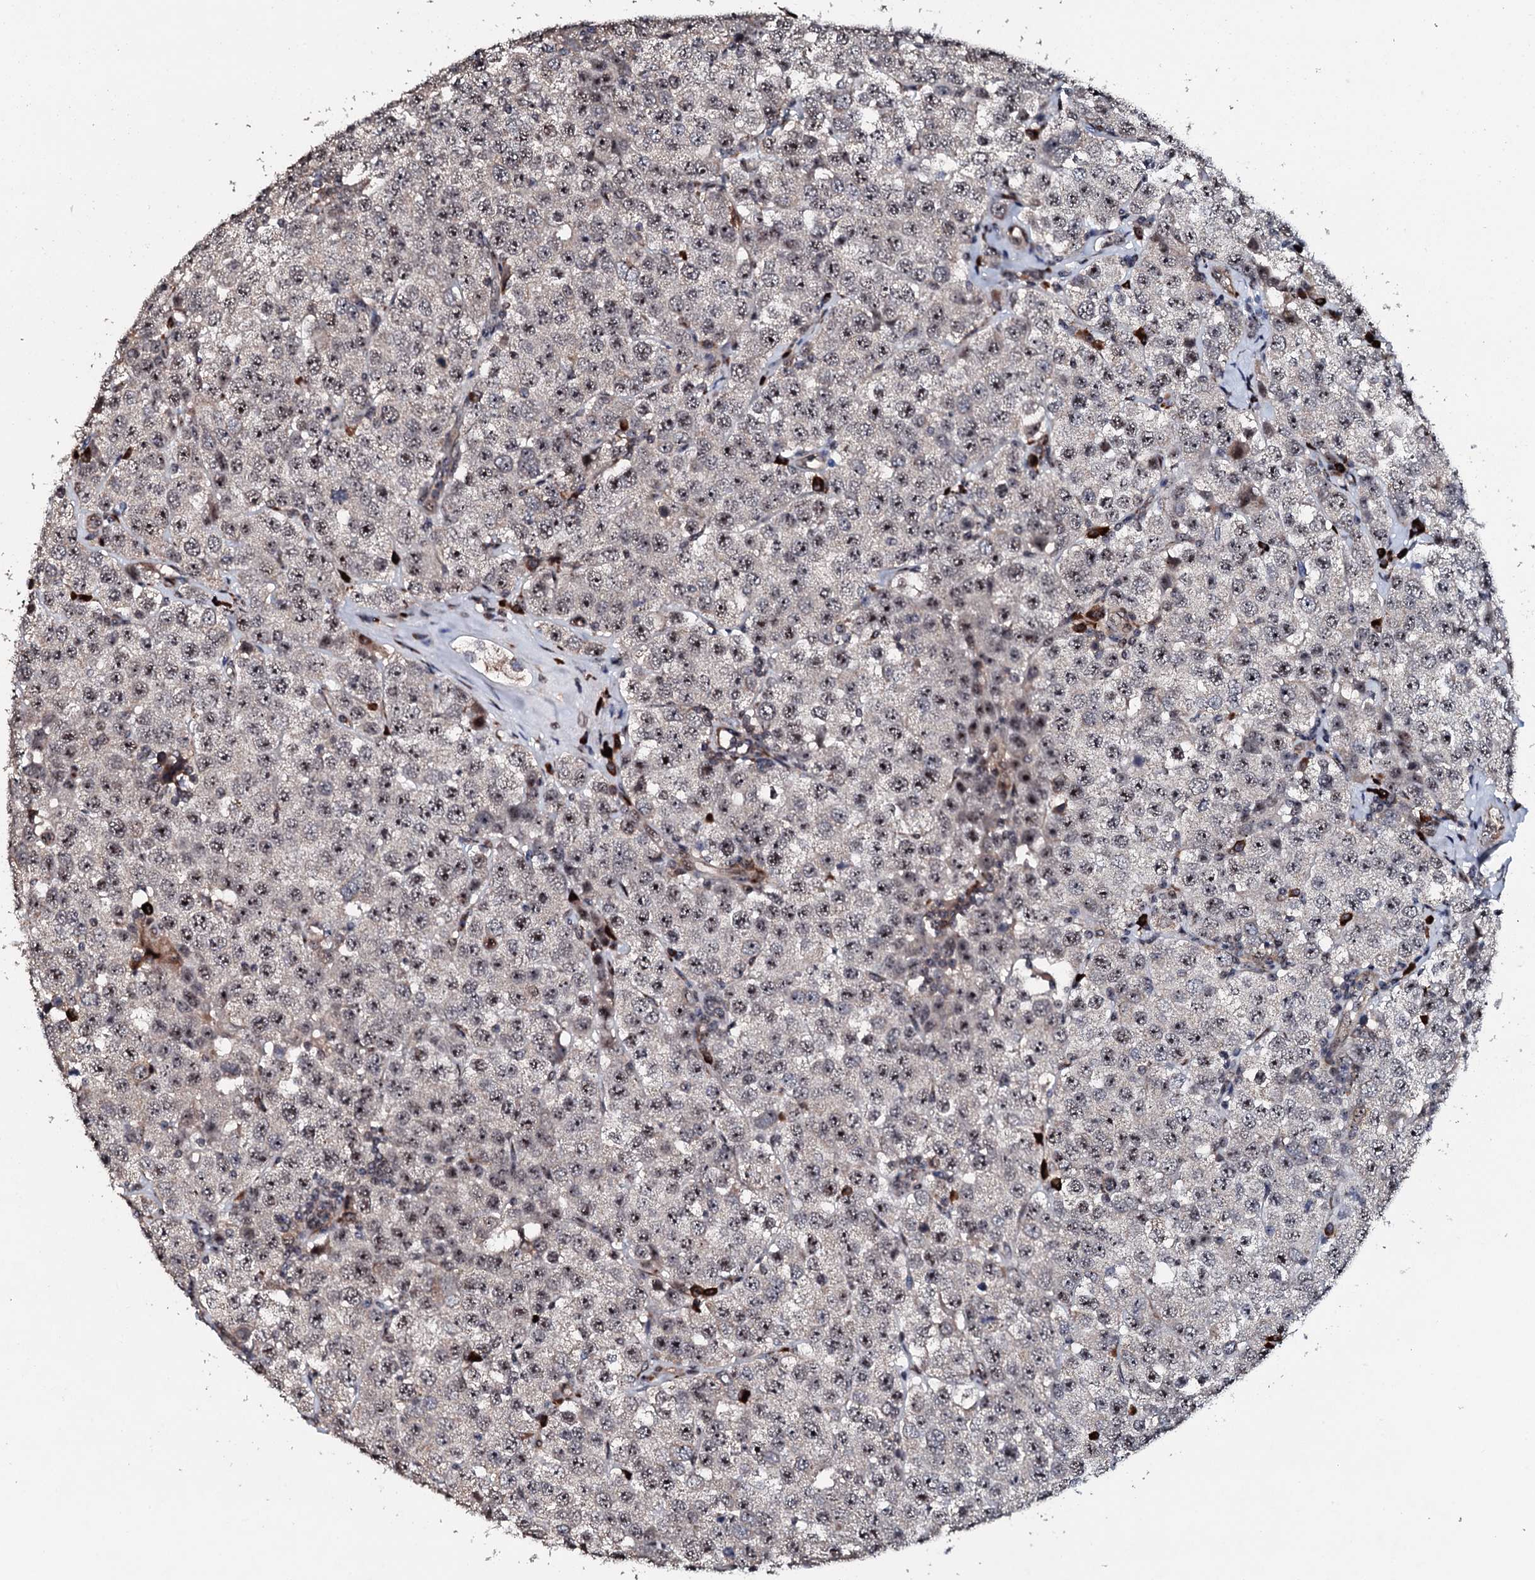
{"staining": {"intensity": "negative", "quantity": "none", "location": "none"}, "tissue": "testis cancer", "cell_type": "Tumor cells", "image_type": "cancer", "snomed": [{"axis": "morphology", "description": "Seminoma, NOS"}, {"axis": "topography", "description": "Testis"}], "caption": "DAB immunohistochemical staining of testis cancer (seminoma) reveals no significant staining in tumor cells. (DAB (3,3'-diaminobenzidine) IHC with hematoxylin counter stain).", "gene": "FAM111A", "patient": {"sex": "male", "age": 28}}